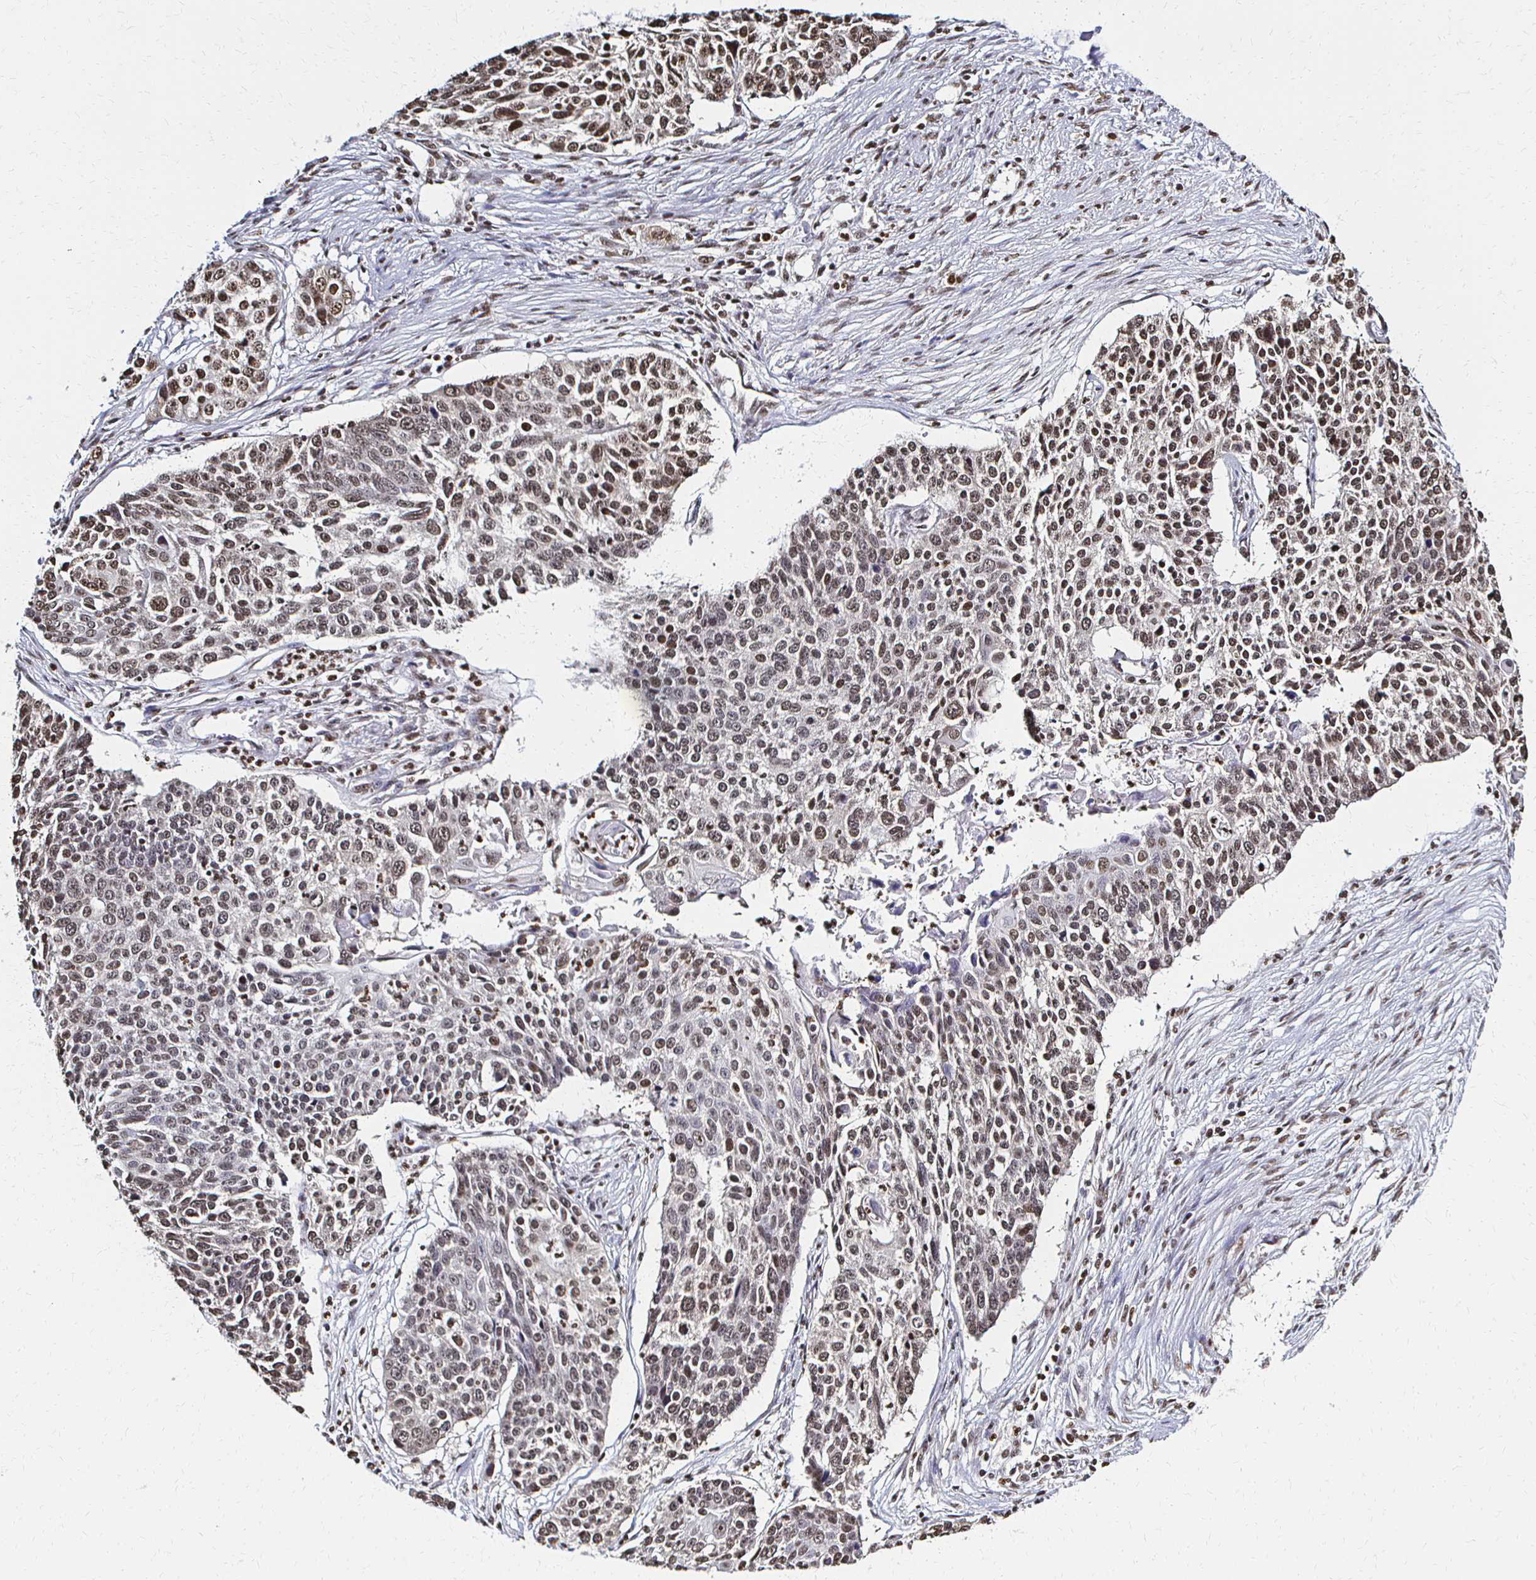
{"staining": {"intensity": "moderate", "quantity": "25%-75%", "location": "nuclear"}, "tissue": "lung cancer", "cell_type": "Tumor cells", "image_type": "cancer", "snomed": [{"axis": "morphology", "description": "Squamous cell carcinoma, NOS"}, {"axis": "morphology", "description": "Squamous cell carcinoma, metastatic, NOS"}, {"axis": "topography", "description": "Lung"}, {"axis": "topography", "description": "Pleura, NOS"}], "caption": "An image of human lung metastatic squamous cell carcinoma stained for a protein reveals moderate nuclear brown staining in tumor cells.", "gene": "HOXA9", "patient": {"sex": "male", "age": 72}}